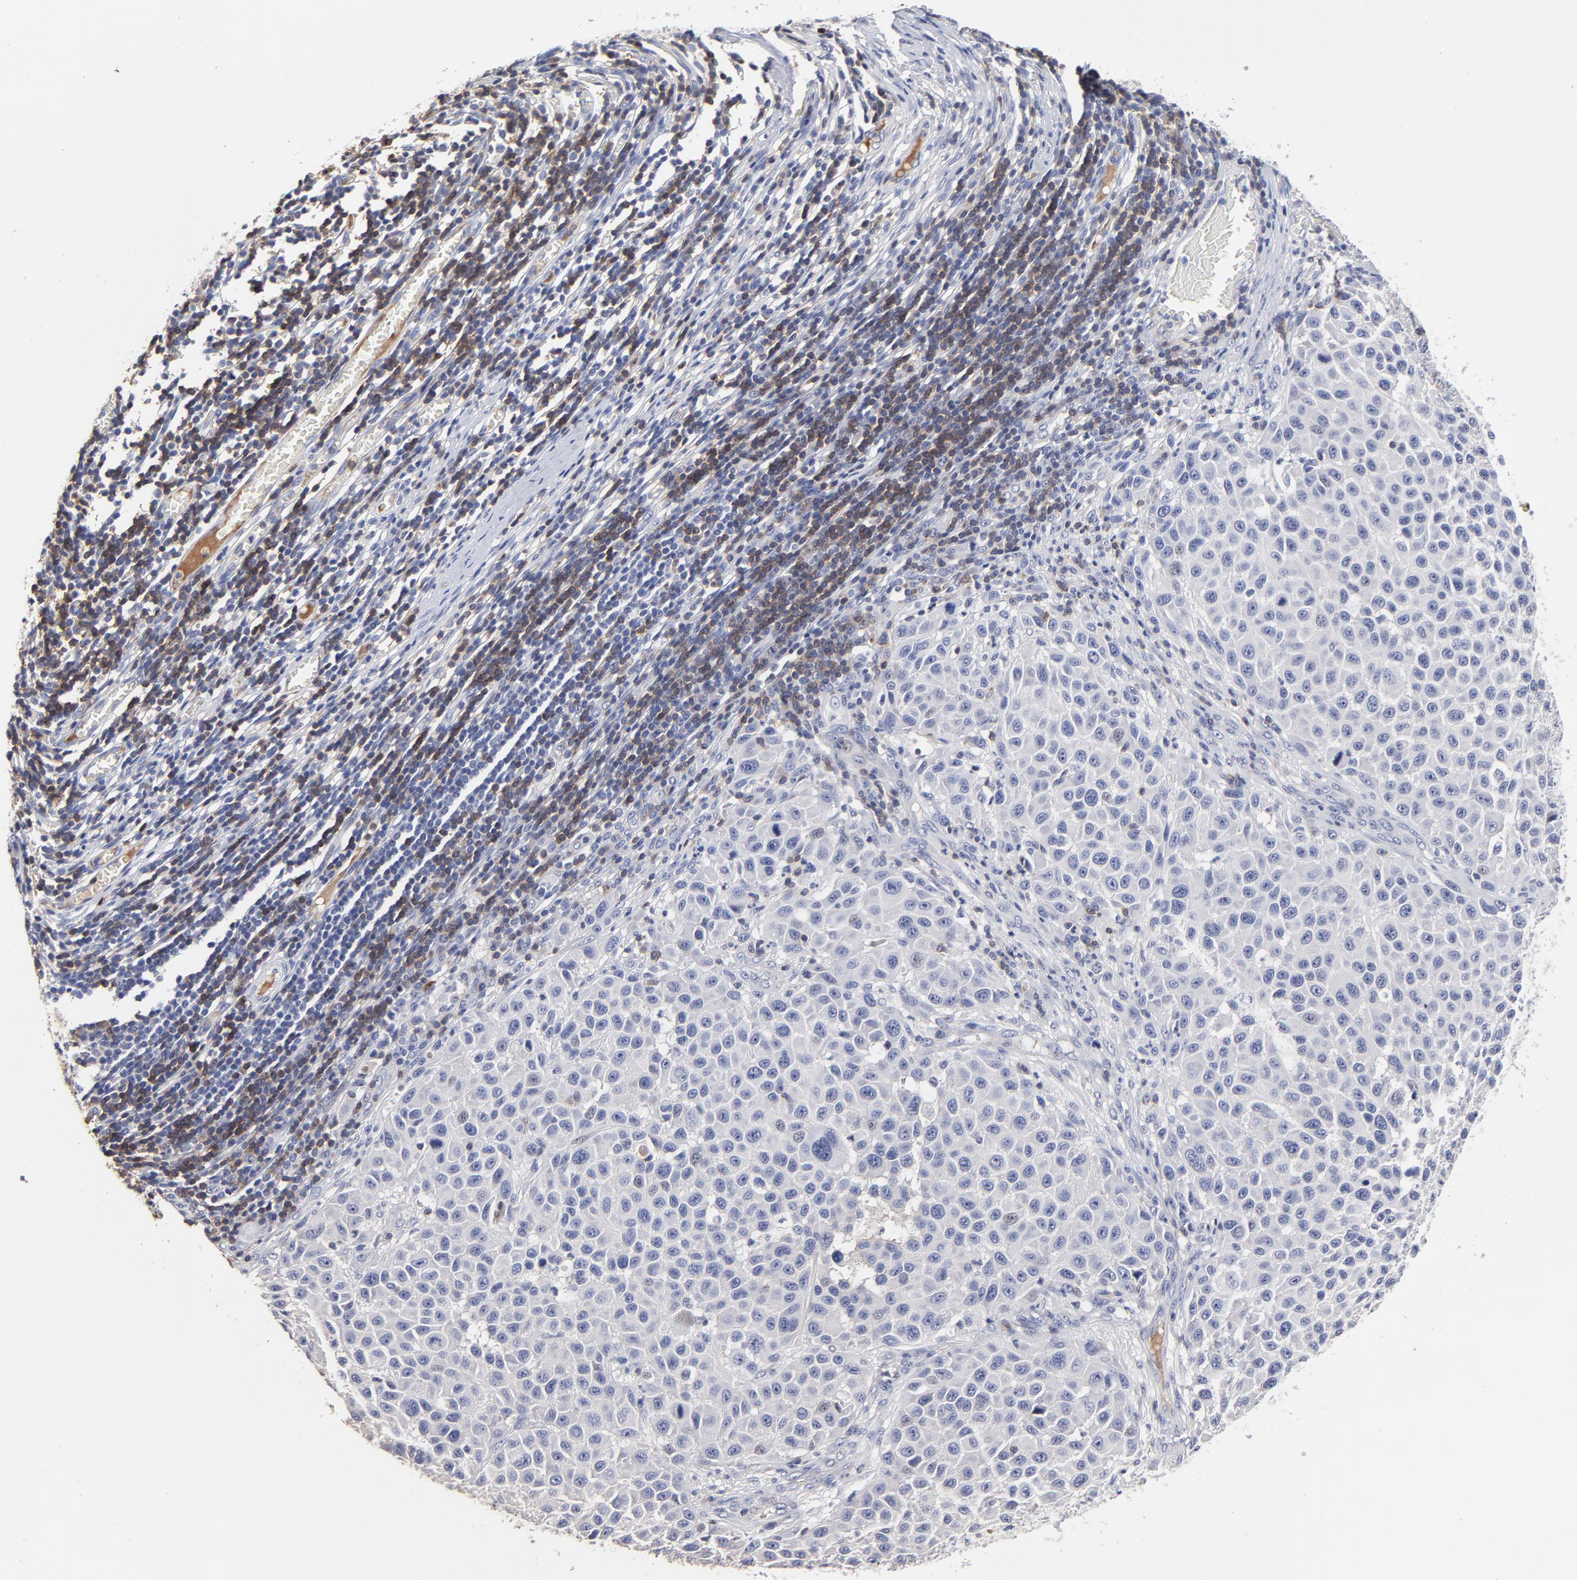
{"staining": {"intensity": "negative", "quantity": "none", "location": "none"}, "tissue": "melanoma", "cell_type": "Tumor cells", "image_type": "cancer", "snomed": [{"axis": "morphology", "description": "Malignant melanoma, Metastatic site"}, {"axis": "topography", "description": "Lymph node"}], "caption": "Malignant melanoma (metastatic site) stained for a protein using immunohistochemistry (IHC) exhibits no staining tumor cells.", "gene": "TRAT1", "patient": {"sex": "male", "age": 61}}